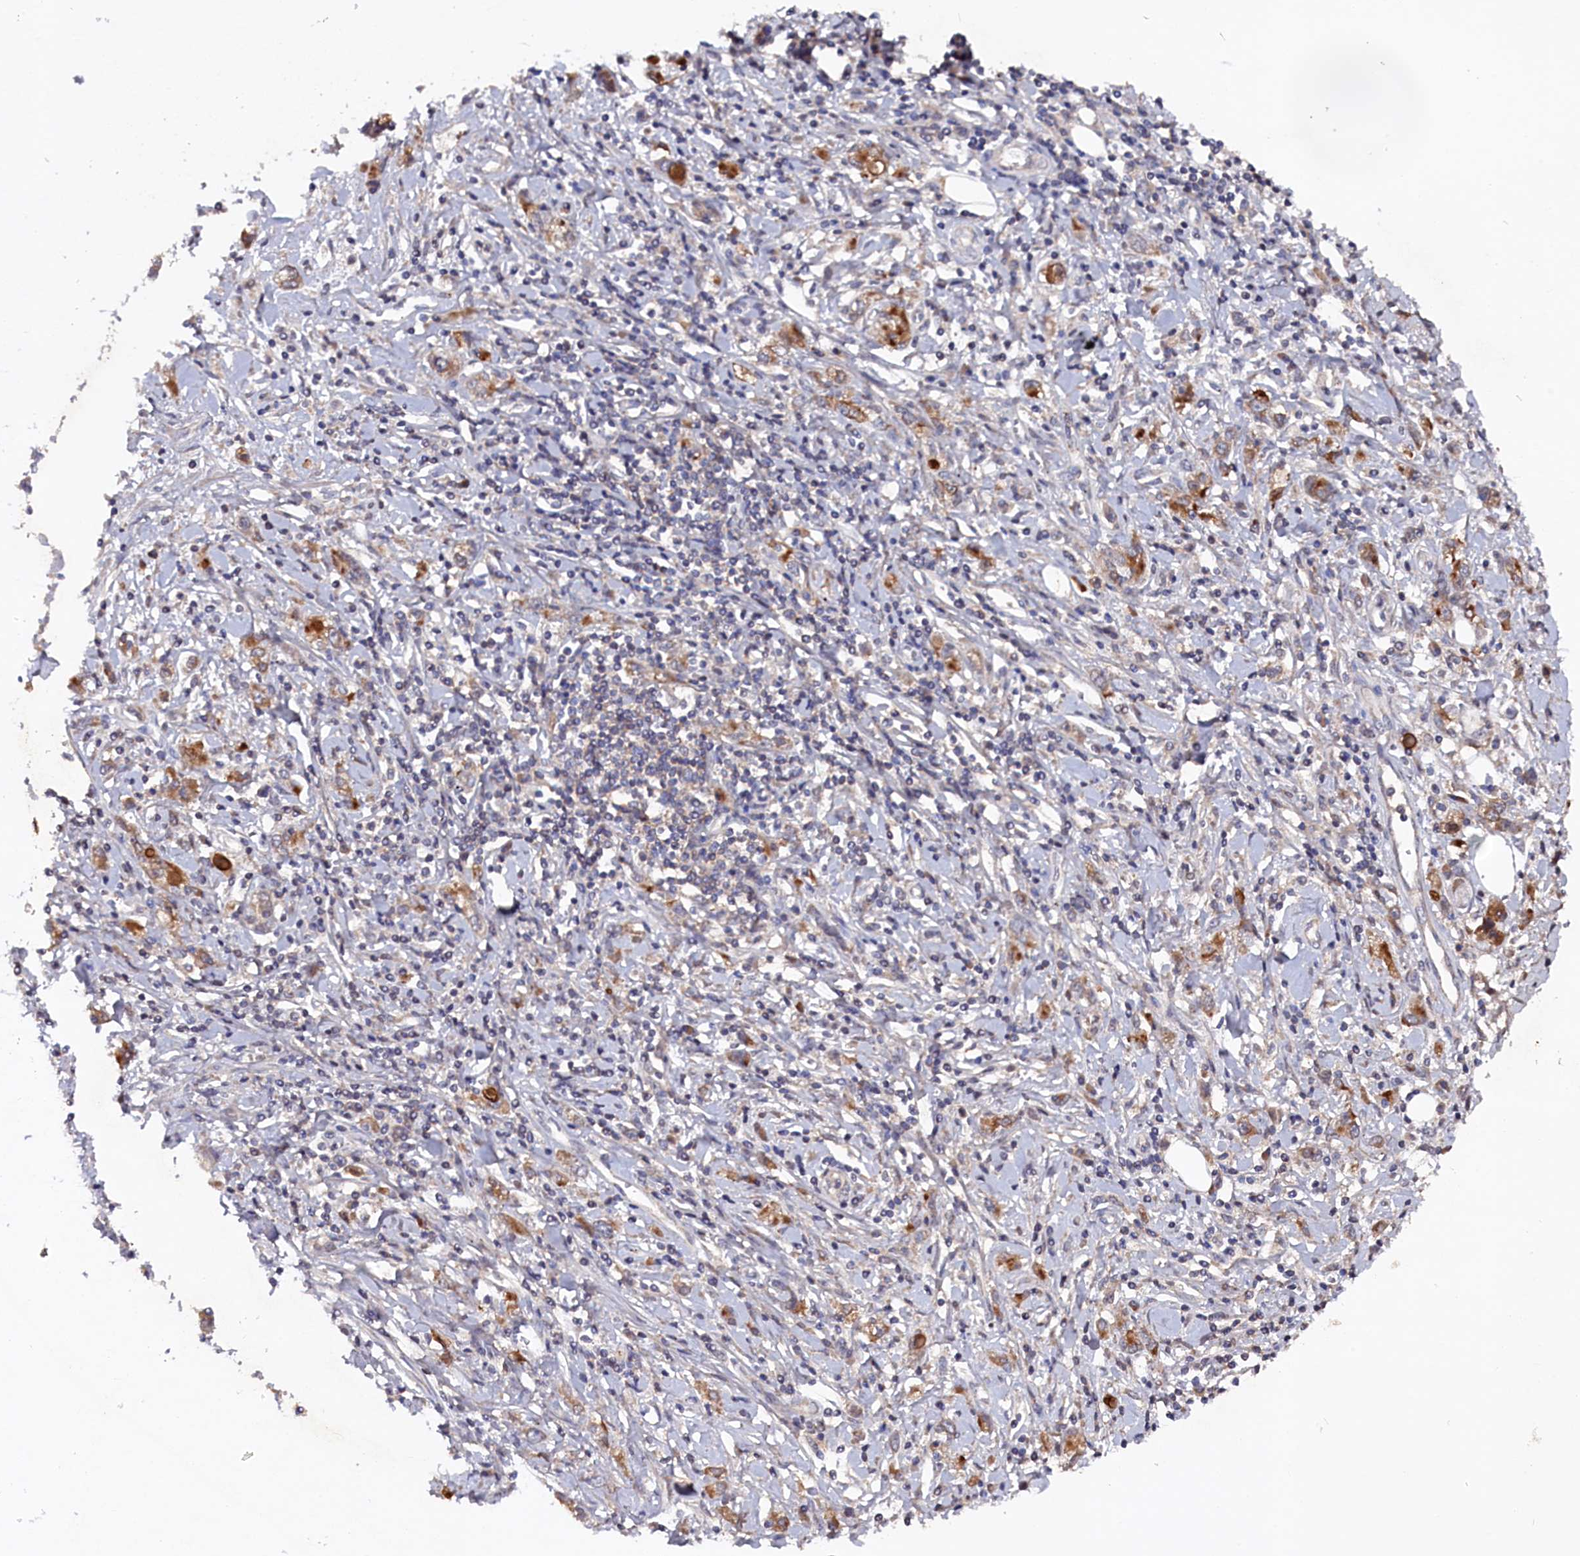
{"staining": {"intensity": "moderate", "quantity": ">75%", "location": "cytoplasmic/membranous"}, "tissue": "stomach cancer", "cell_type": "Tumor cells", "image_type": "cancer", "snomed": [{"axis": "morphology", "description": "Adenocarcinoma, NOS"}, {"axis": "topography", "description": "Stomach"}], "caption": "This is a photomicrograph of immunohistochemistry (IHC) staining of stomach cancer (adenocarcinoma), which shows moderate positivity in the cytoplasmic/membranous of tumor cells.", "gene": "TMC5", "patient": {"sex": "female", "age": 76}}